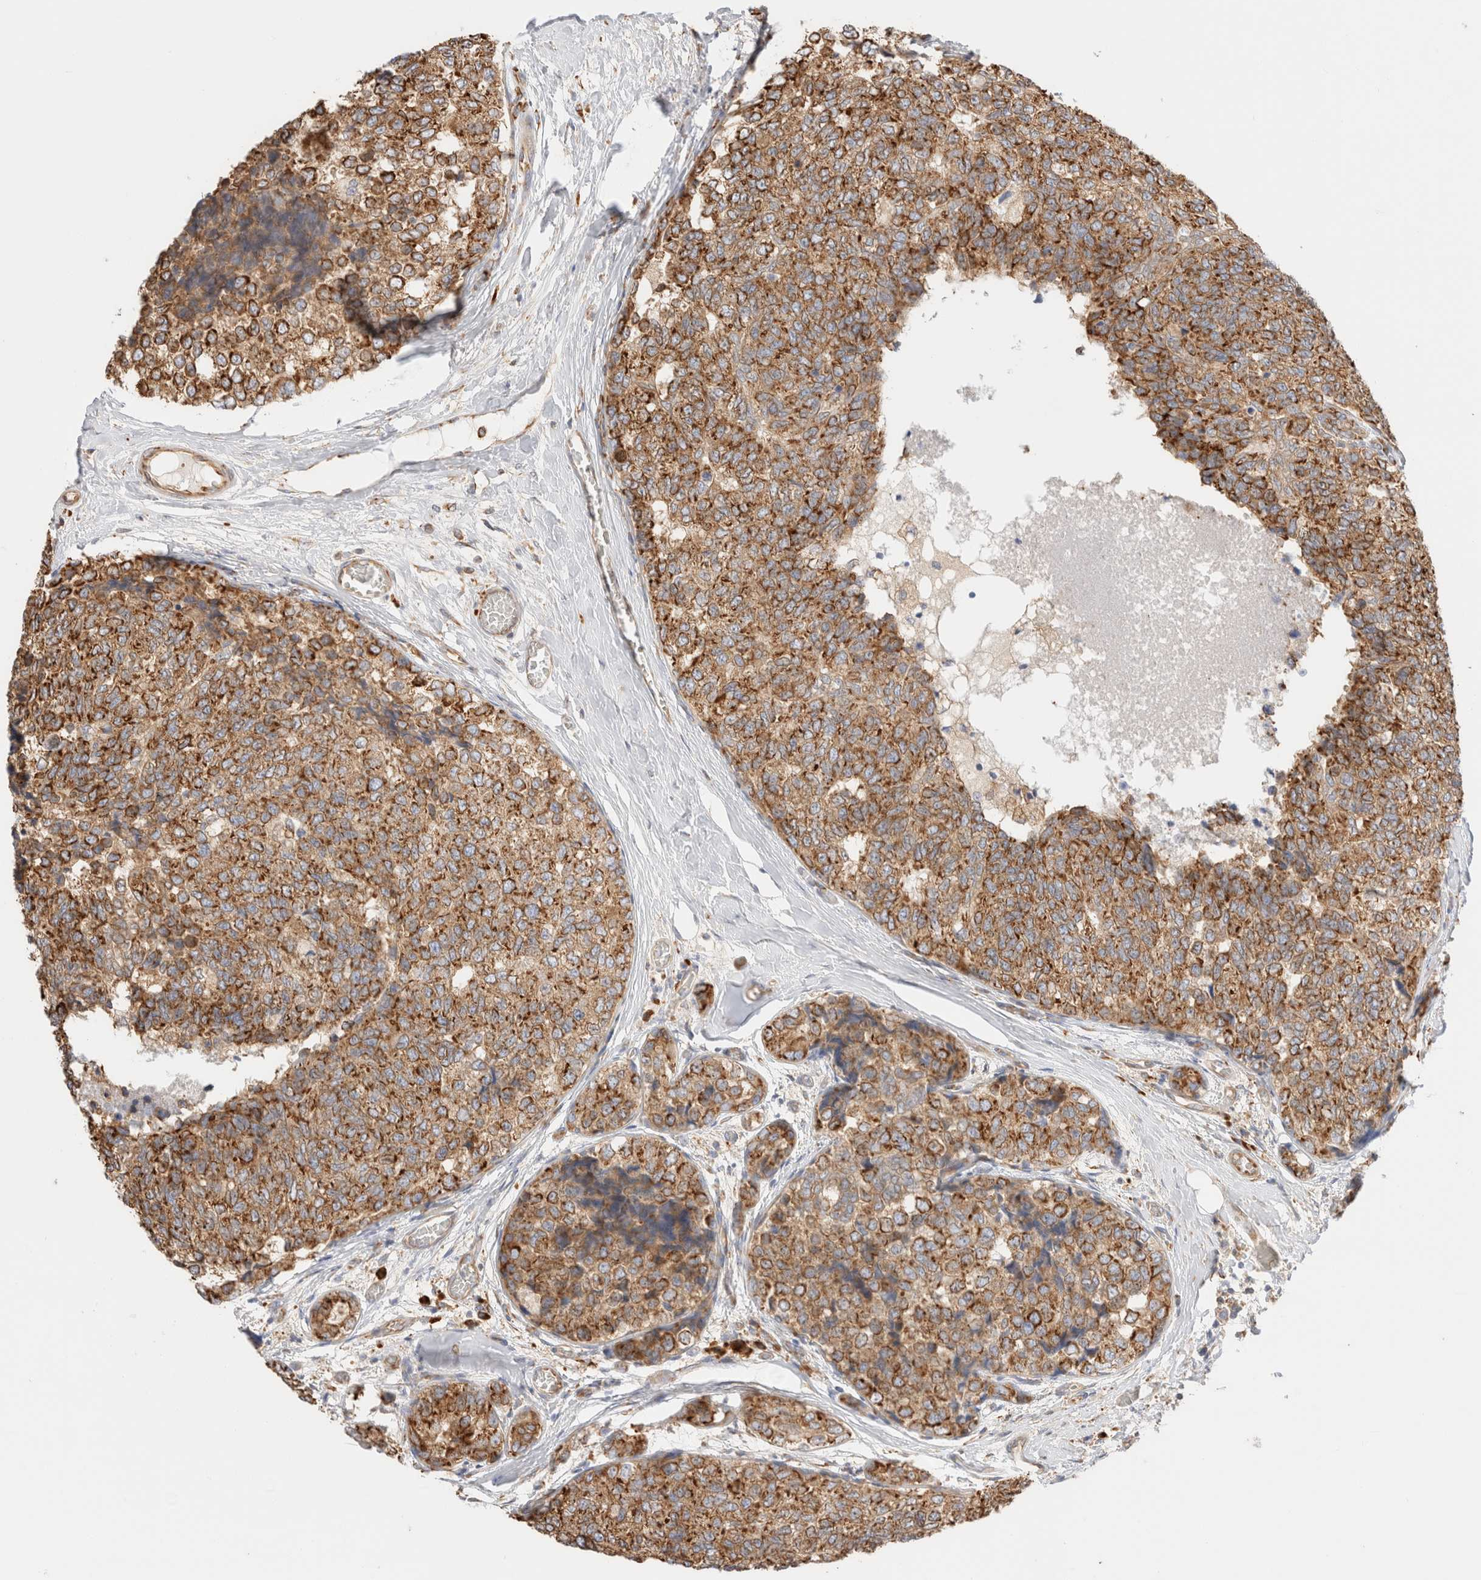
{"staining": {"intensity": "strong", "quantity": ">75%", "location": "cytoplasmic/membranous"}, "tissue": "breast cancer", "cell_type": "Tumor cells", "image_type": "cancer", "snomed": [{"axis": "morphology", "description": "Normal tissue, NOS"}, {"axis": "morphology", "description": "Duct carcinoma"}, {"axis": "topography", "description": "Breast"}], "caption": "IHC of breast infiltrating ductal carcinoma shows high levels of strong cytoplasmic/membranous staining in about >75% of tumor cells.", "gene": "ZC2HC1A", "patient": {"sex": "female", "age": 43}}